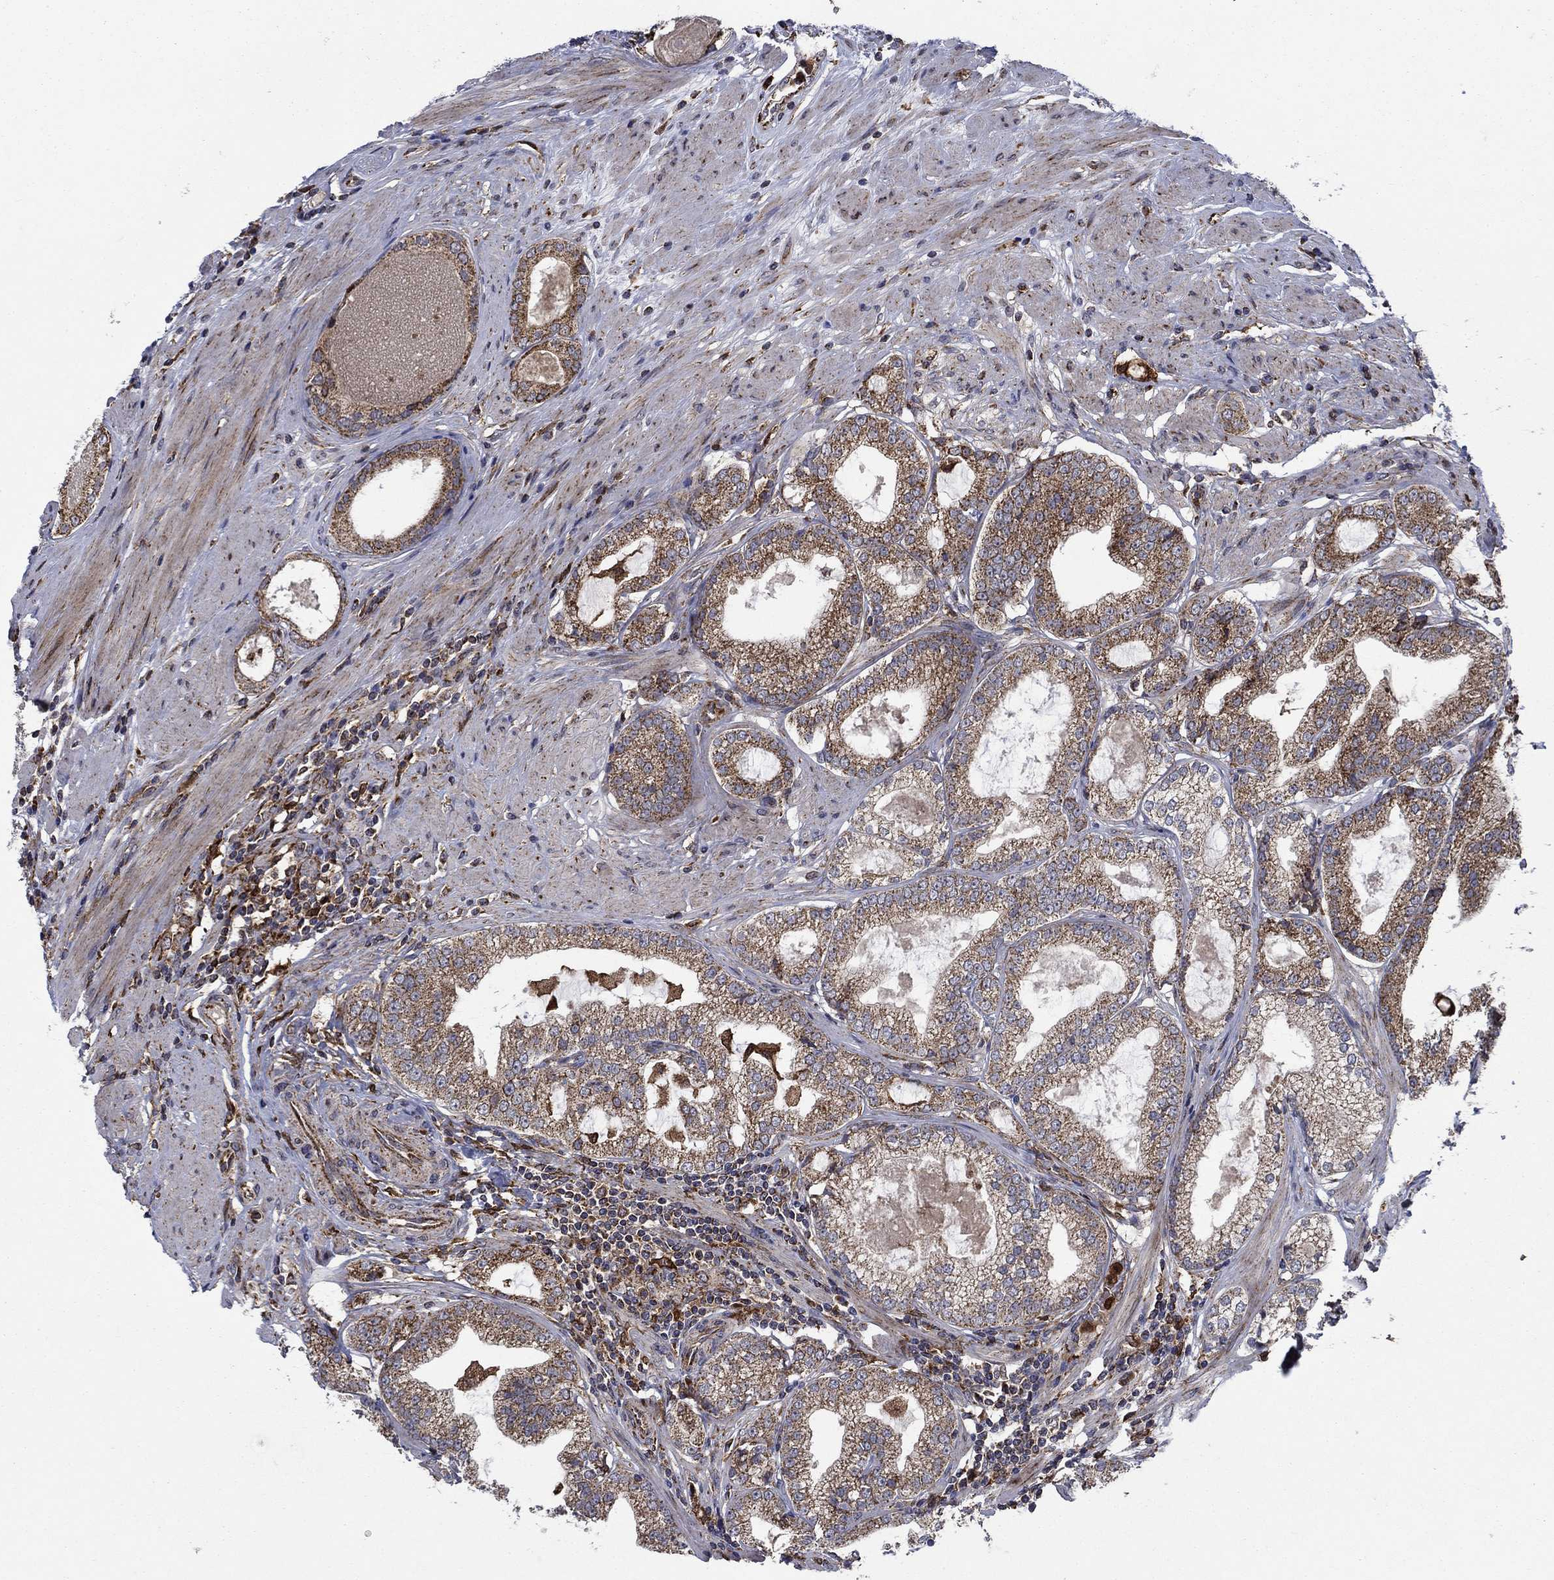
{"staining": {"intensity": "moderate", "quantity": ">75%", "location": "cytoplasmic/membranous"}, "tissue": "prostate cancer", "cell_type": "Tumor cells", "image_type": "cancer", "snomed": [{"axis": "morphology", "description": "Adenocarcinoma, High grade"}, {"axis": "topography", "description": "Prostate and seminal vesicle, NOS"}], "caption": "A brown stain shows moderate cytoplasmic/membranous positivity of a protein in prostate cancer (high-grade adenocarcinoma) tumor cells.", "gene": "RNF19B", "patient": {"sex": "male", "age": 62}}